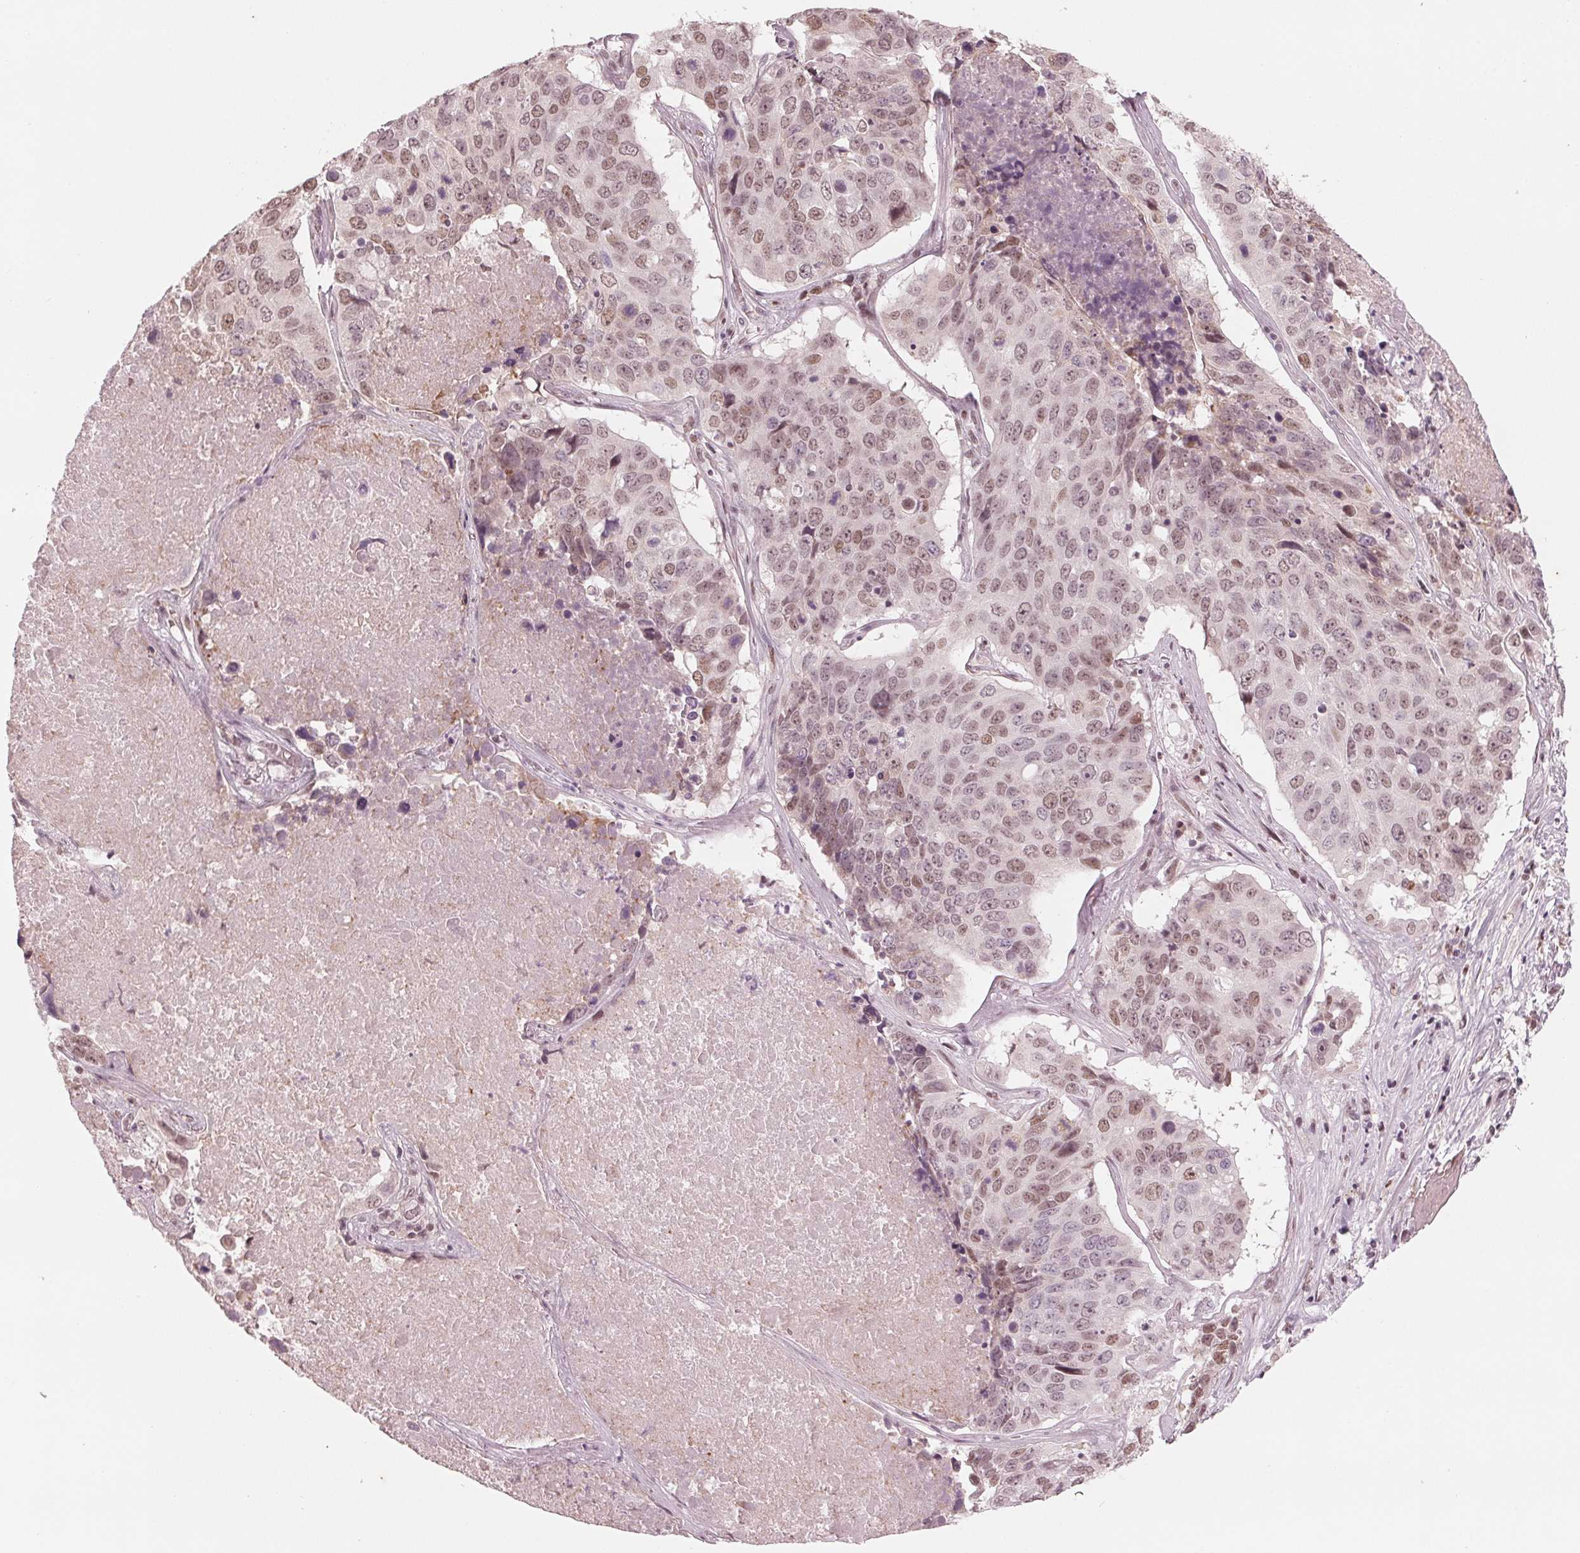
{"staining": {"intensity": "moderate", "quantity": "25%-75%", "location": "nuclear"}, "tissue": "lung cancer", "cell_type": "Tumor cells", "image_type": "cancer", "snomed": [{"axis": "morphology", "description": "Normal tissue, NOS"}, {"axis": "morphology", "description": "Squamous cell carcinoma, NOS"}, {"axis": "topography", "description": "Bronchus"}, {"axis": "topography", "description": "Lung"}], "caption": "DAB (3,3'-diaminobenzidine) immunohistochemical staining of squamous cell carcinoma (lung) reveals moderate nuclear protein expression in about 25%-75% of tumor cells. (DAB (3,3'-diaminobenzidine) = brown stain, brightfield microscopy at high magnification).", "gene": "DNMT3L", "patient": {"sex": "male", "age": 64}}